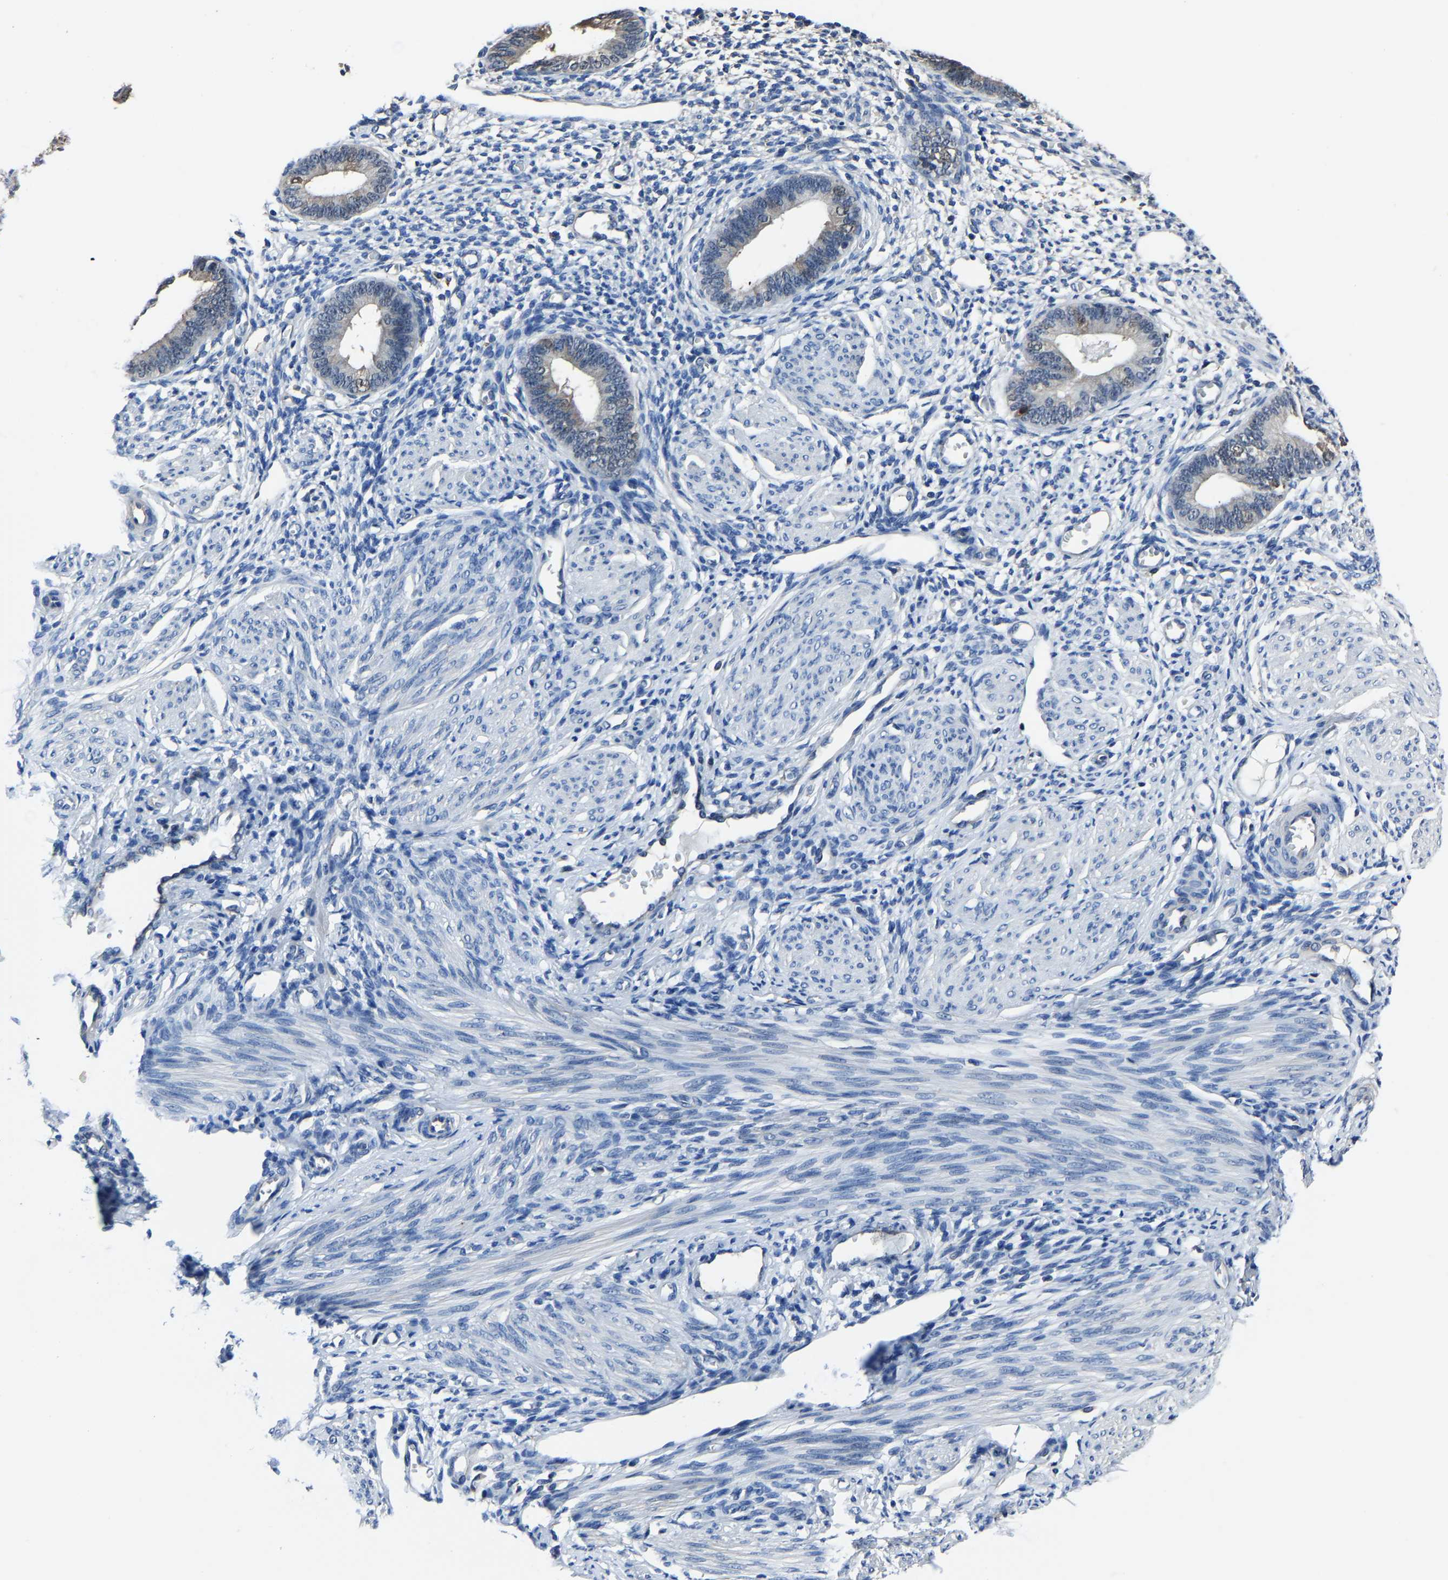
{"staining": {"intensity": "negative", "quantity": "none", "location": "none"}, "tissue": "endometrium", "cell_type": "Cells in endometrial stroma", "image_type": "normal", "snomed": [{"axis": "morphology", "description": "Normal tissue, NOS"}, {"axis": "topography", "description": "Endometrium"}], "caption": "Immunohistochemical staining of normal human endometrium demonstrates no significant expression in cells in endometrial stroma. (DAB (3,3'-diaminobenzidine) immunohistochemistry with hematoxylin counter stain).", "gene": "STRBP", "patient": {"sex": "female", "age": 46}}